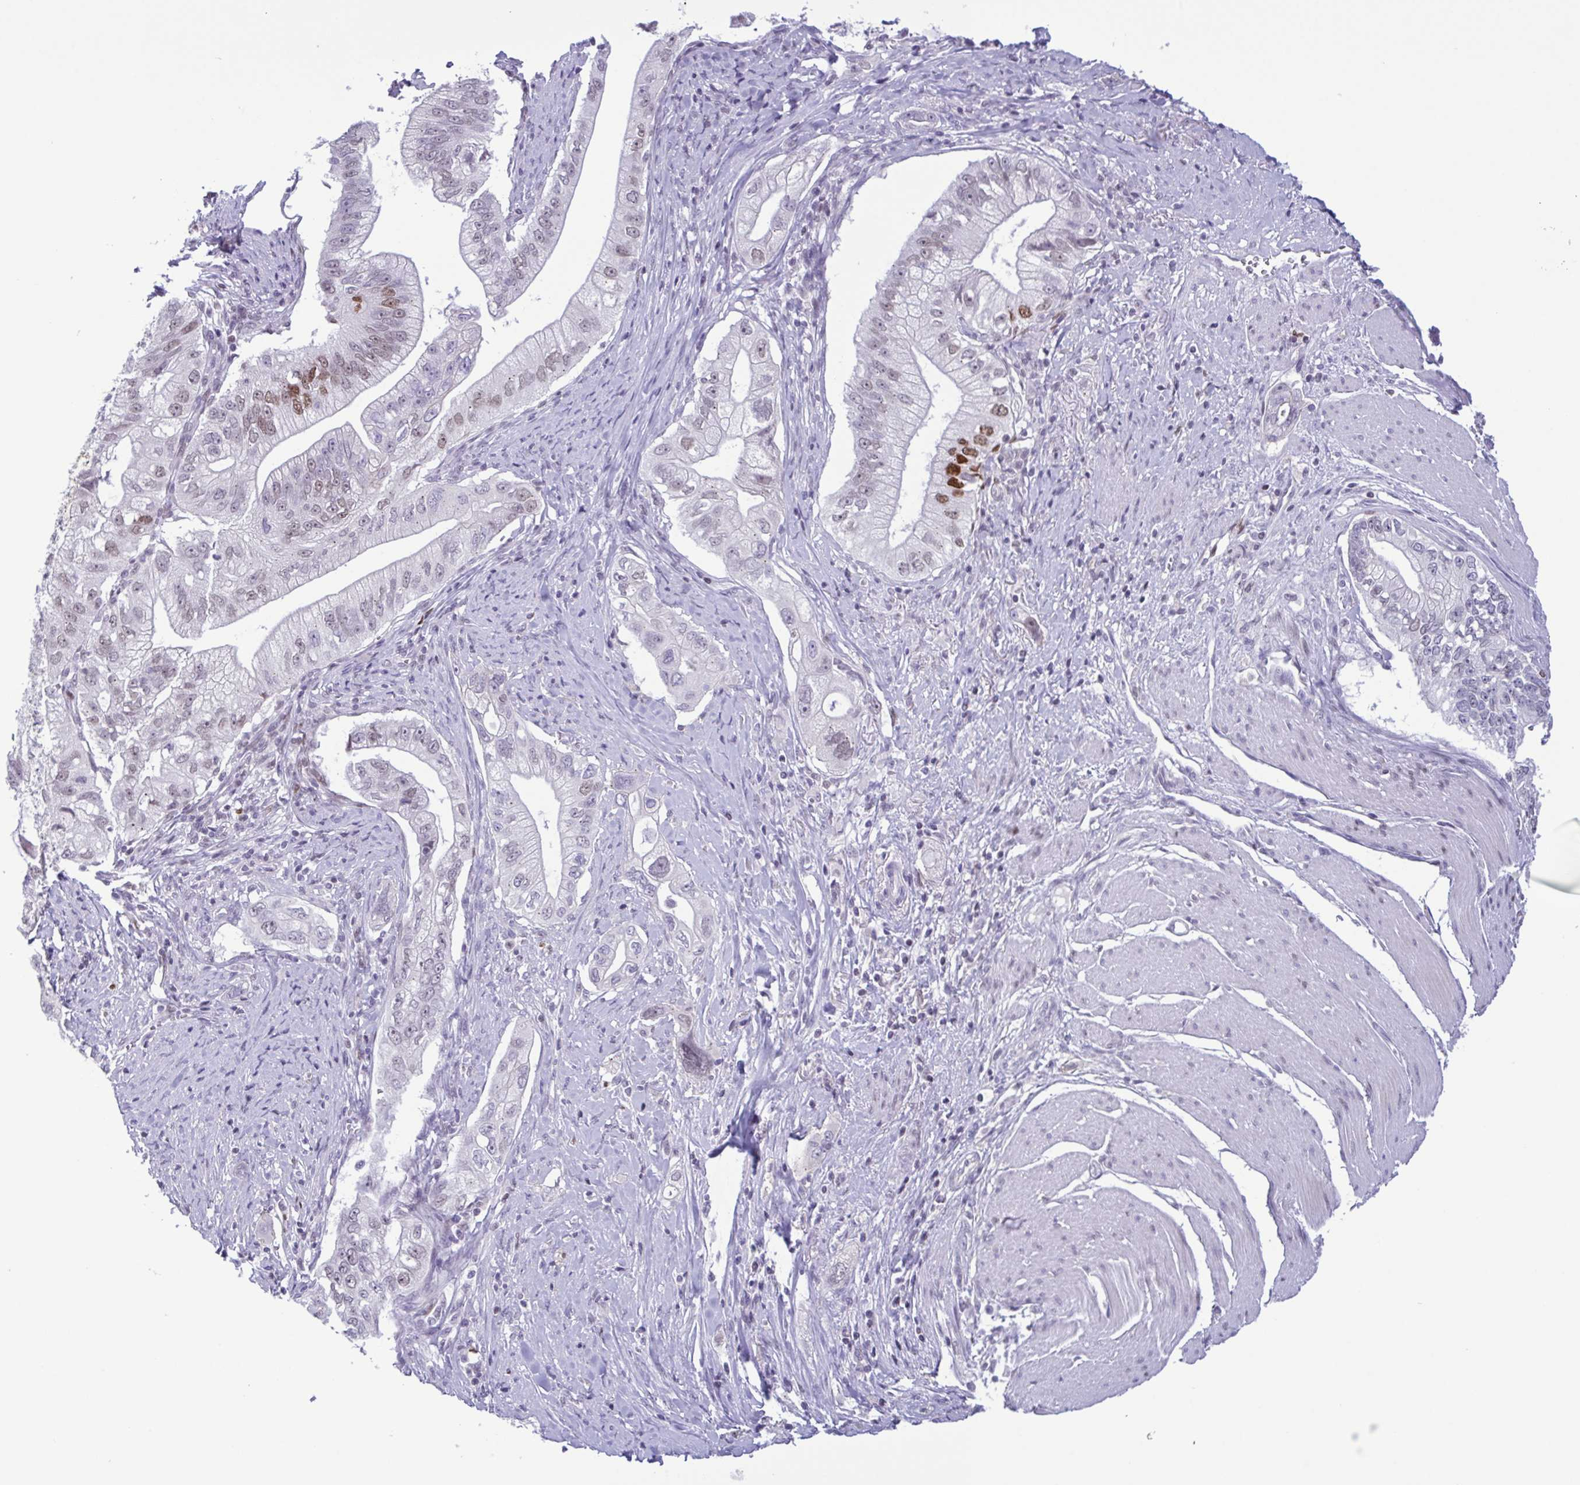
{"staining": {"intensity": "moderate", "quantity": "<25%", "location": "nuclear"}, "tissue": "pancreatic cancer", "cell_type": "Tumor cells", "image_type": "cancer", "snomed": [{"axis": "morphology", "description": "Adenocarcinoma, NOS"}, {"axis": "topography", "description": "Pancreas"}], "caption": "Pancreatic cancer tissue demonstrates moderate nuclear positivity in approximately <25% of tumor cells (DAB IHC, brown staining for protein, blue staining for nuclei).", "gene": "IRF1", "patient": {"sex": "male", "age": 70}}